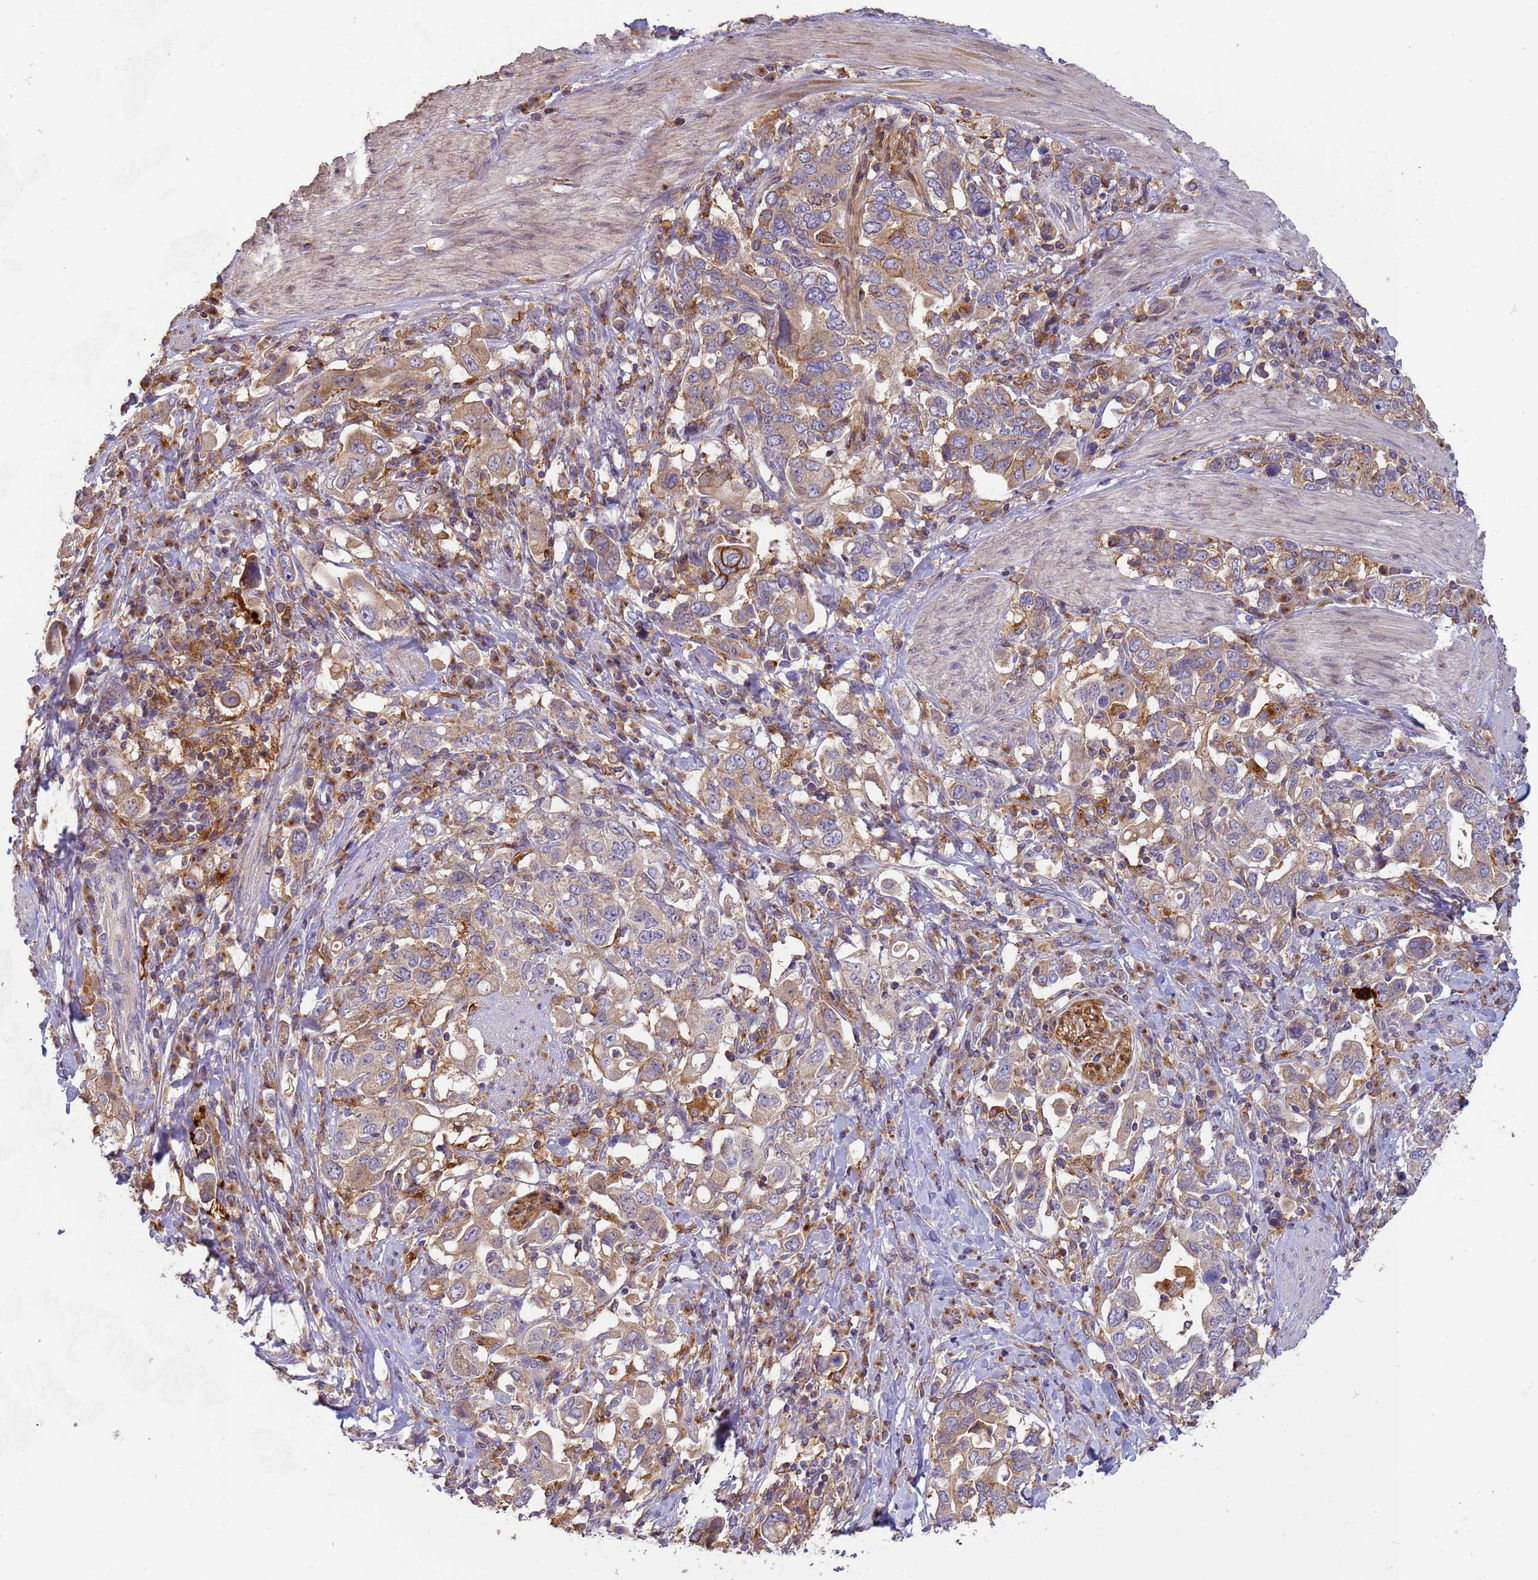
{"staining": {"intensity": "weak", "quantity": ">75%", "location": "cytoplasmic/membranous"}, "tissue": "stomach cancer", "cell_type": "Tumor cells", "image_type": "cancer", "snomed": [{"axis": "morphology", "description": "Adenocarcinoma, NOS"}, {"axis": "topography", "description": "Stomach, upper"}, {"axis": "topography", "description": "Stomach"}], "caption": "IHC of human adenocarcinoma (stomach) reveals low levels of weak cytoplasmic/membranous staining in approximately >75% of tumor cells.", "gene": "M6PR", "patient": {"sex": "male", "age": 62}}